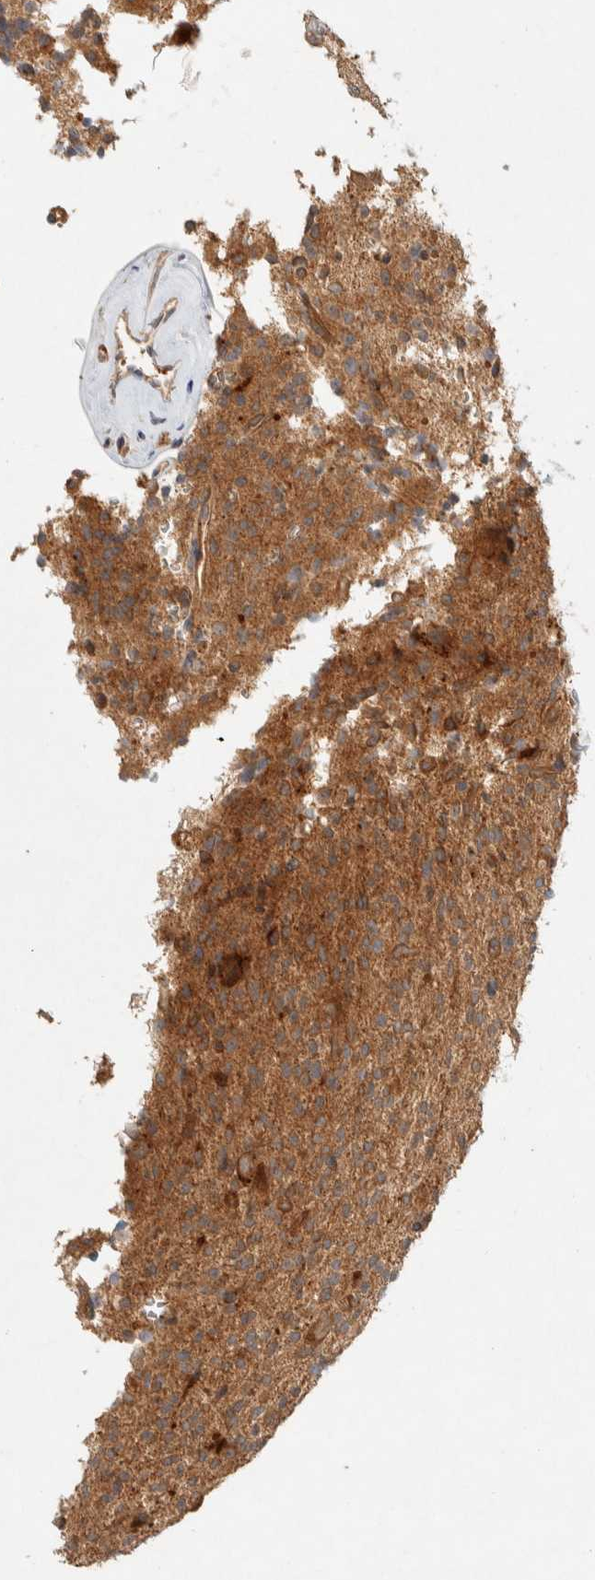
{"staining": {"intensity": "moderate", "quantity": "25%-75%", "location": "cytoplasmic/membranous"}, "tissue": "glioma", "cell_type": "Tumor cells", "image_type": "cancer", "snomed": [{"axis": "morphology", "description": "Glioma, malignant, High grade"}, {"axis": "topography", "description": "Brain"}], "caption": "Immunohistochemical staining of malignant glioma (high-grade) demonstrates medium levels of moderate cytoplasmic/membranous protein staining in approximately 25%-75% of tumor cells. Ihc stains the protein in brown and the nuclei are stained blue.", "gene": "PXK", "patient": {"sex": "male", "age": 34}}